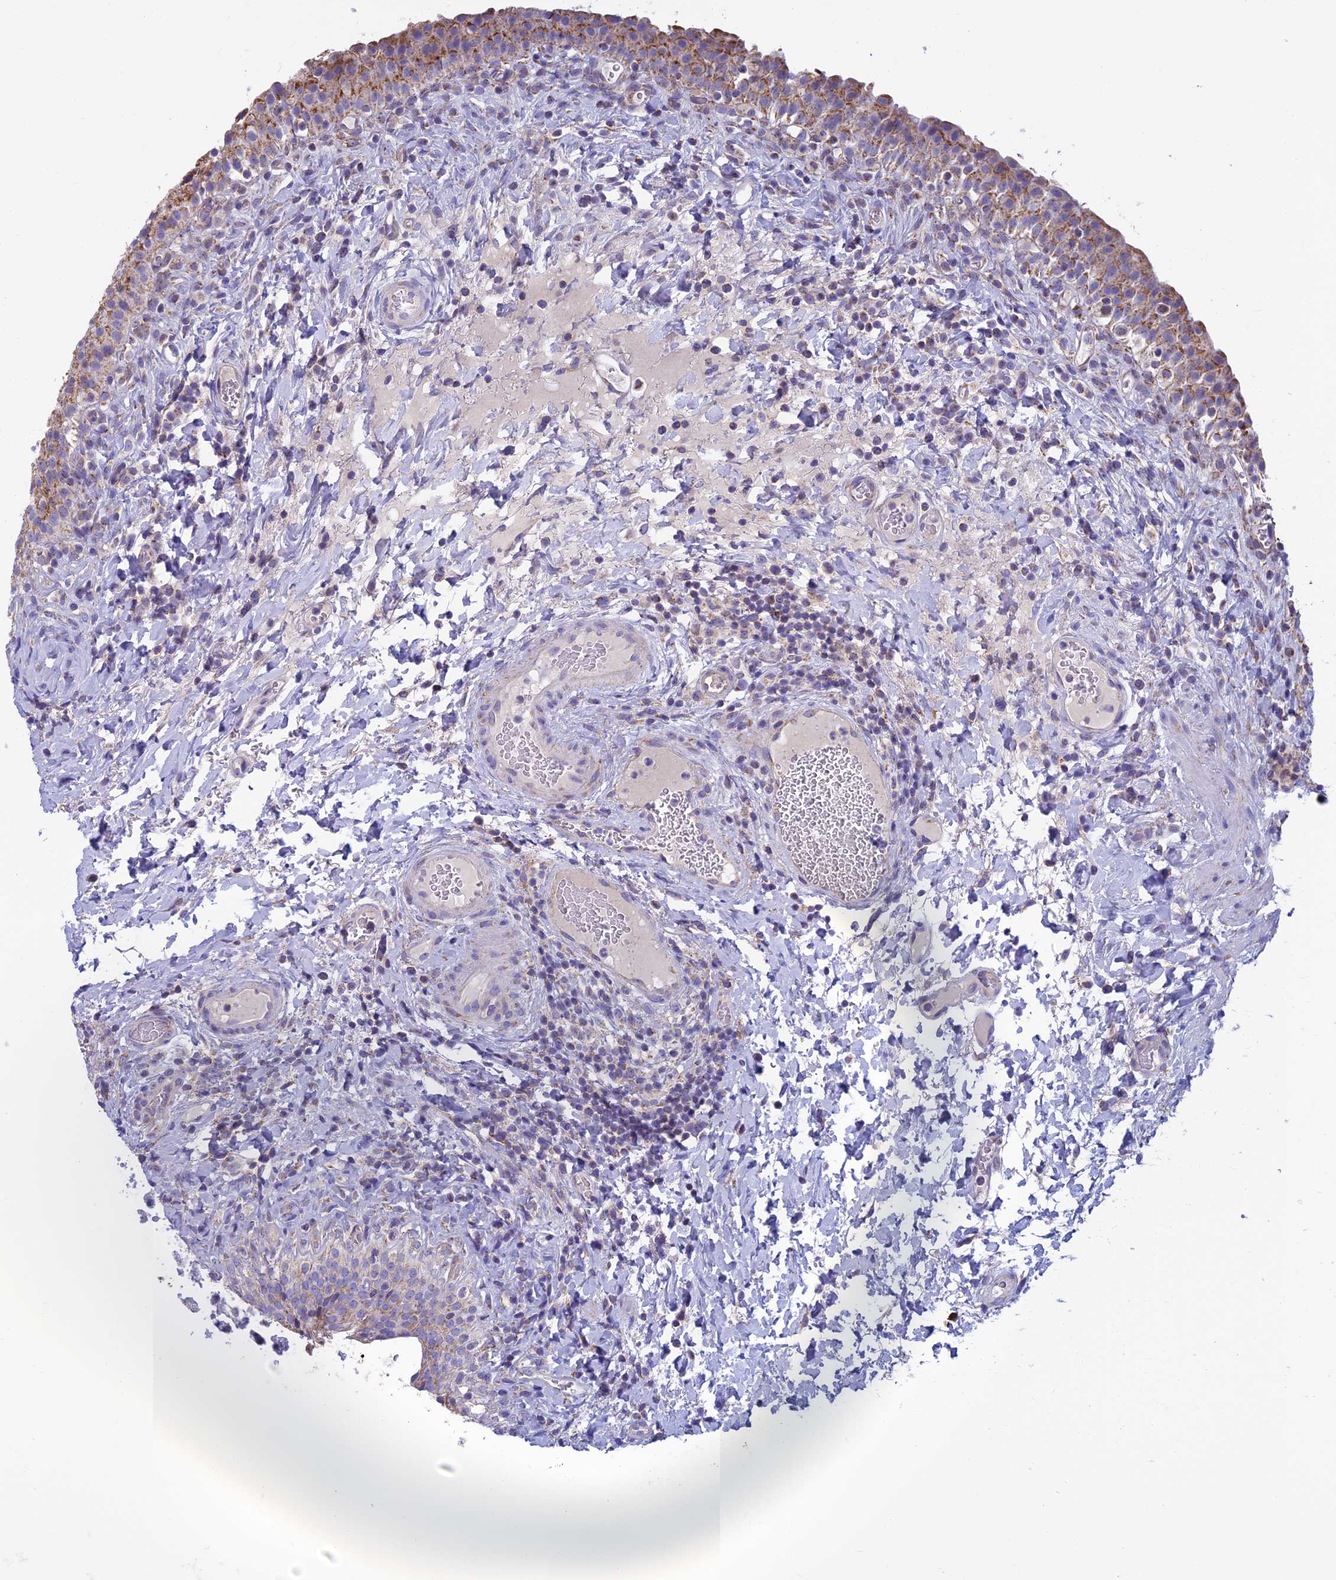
{"staining": {"intensity": "moderate", "quantity": ">75%", "location": "cytoplasmic/membranous"}, "tissue": "urinary bladder", "cell_type": "Urothelial cells", "image_type": "normal", "snomed": [{"axis": "morphology", "description": "Normal tissue, NOS"}, {"axis": "morphology", "description": "Inflammation, NOS"}, {"axis": "topography", "description": "Urinary bladder"}], "caption": "The immunohistochemical stain highlights moderate cytoplasmic/membranous staining in urothelial cells of unremarkable urinary bladder.", "gene": "MFSD12", "patient": {"sex": "male", "age": 64}}